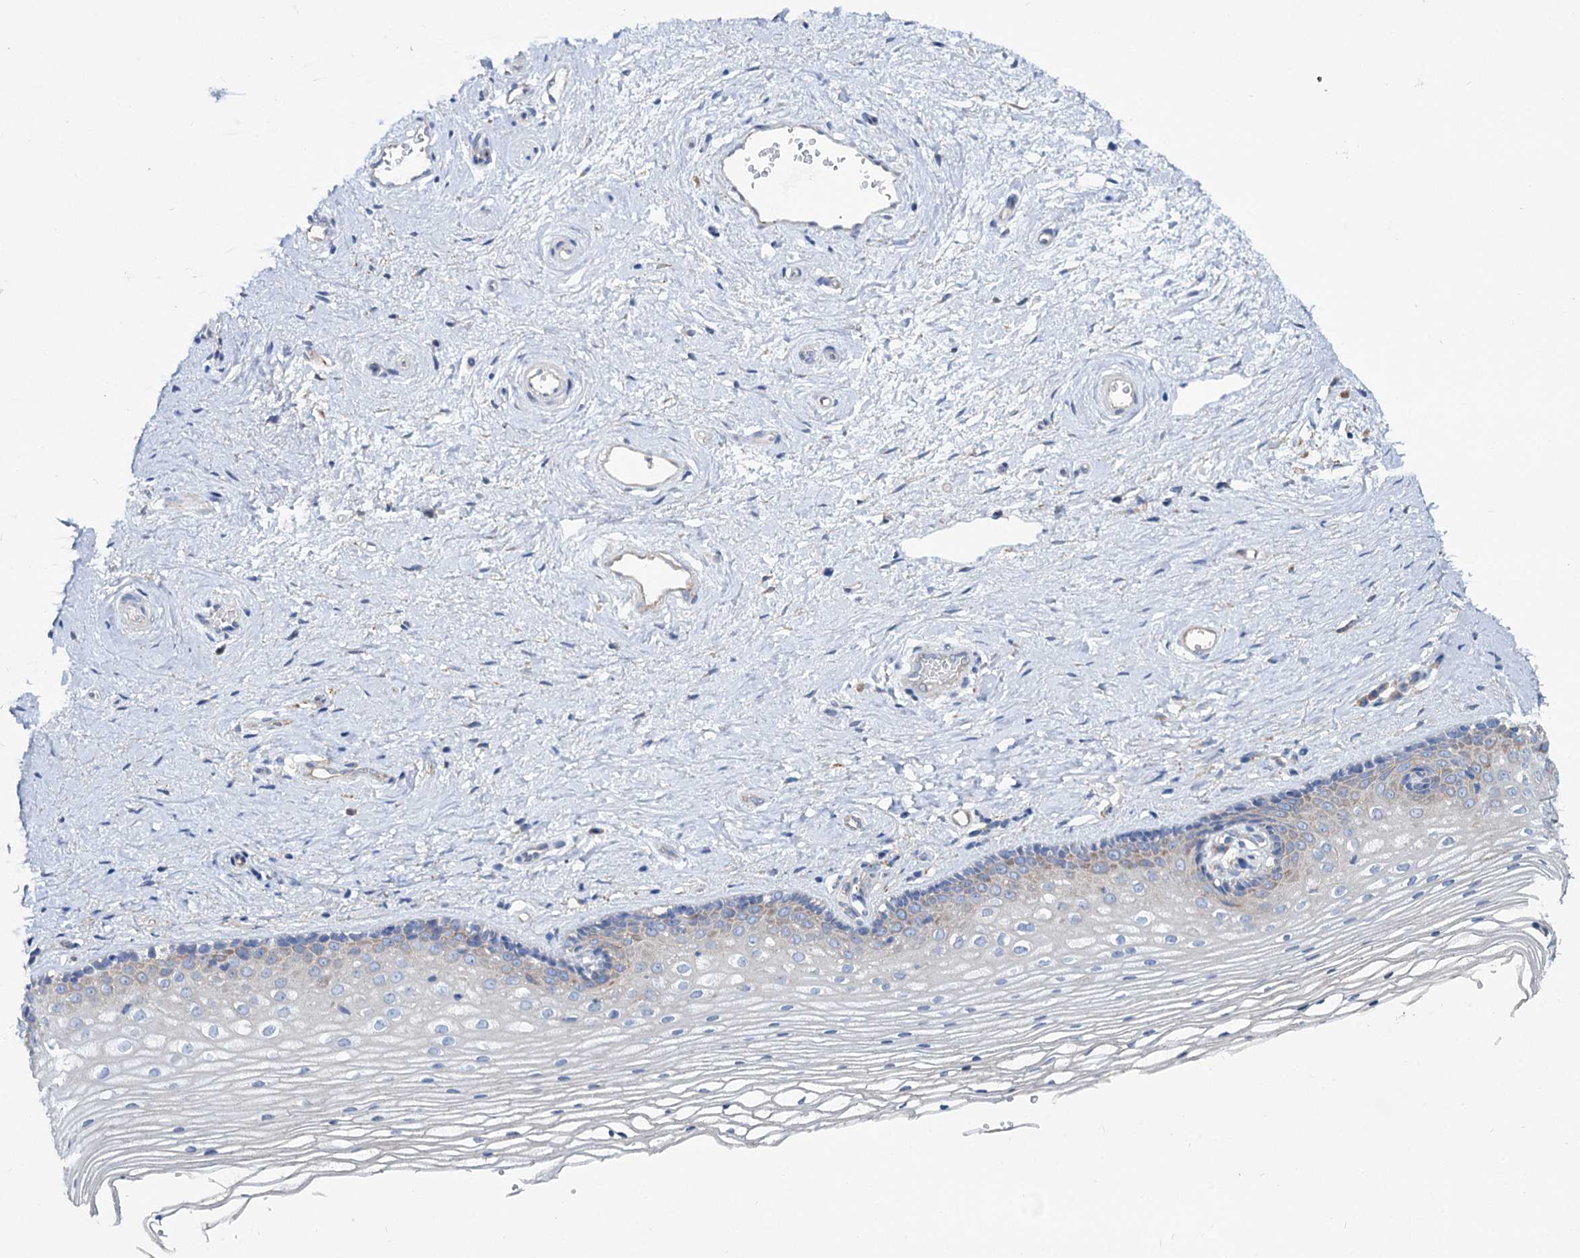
{"staining": {"intensity": "negative", "quantity": "none", "location": "none"}, "tissue": "vagina", "cell_type": "Squamous epithelial cells", "image_type": "normal", "snomed": [{"axis": "morphology", "description": "Normal tissue, NOS"}, {"axis": "topography", "description": "Vagina"}], "caption": "Immunohistochemistry photomicrograph of benign vagina: vagina stained with DAB (3,3'-diaminobenzidine) reveals no significant protein staining in squamous epithelial cells. (Brightfield microscopy of DAB IHC at high magnification).", "gene": "TRIM55", "patient": {"sex": "female", "age": 46}}